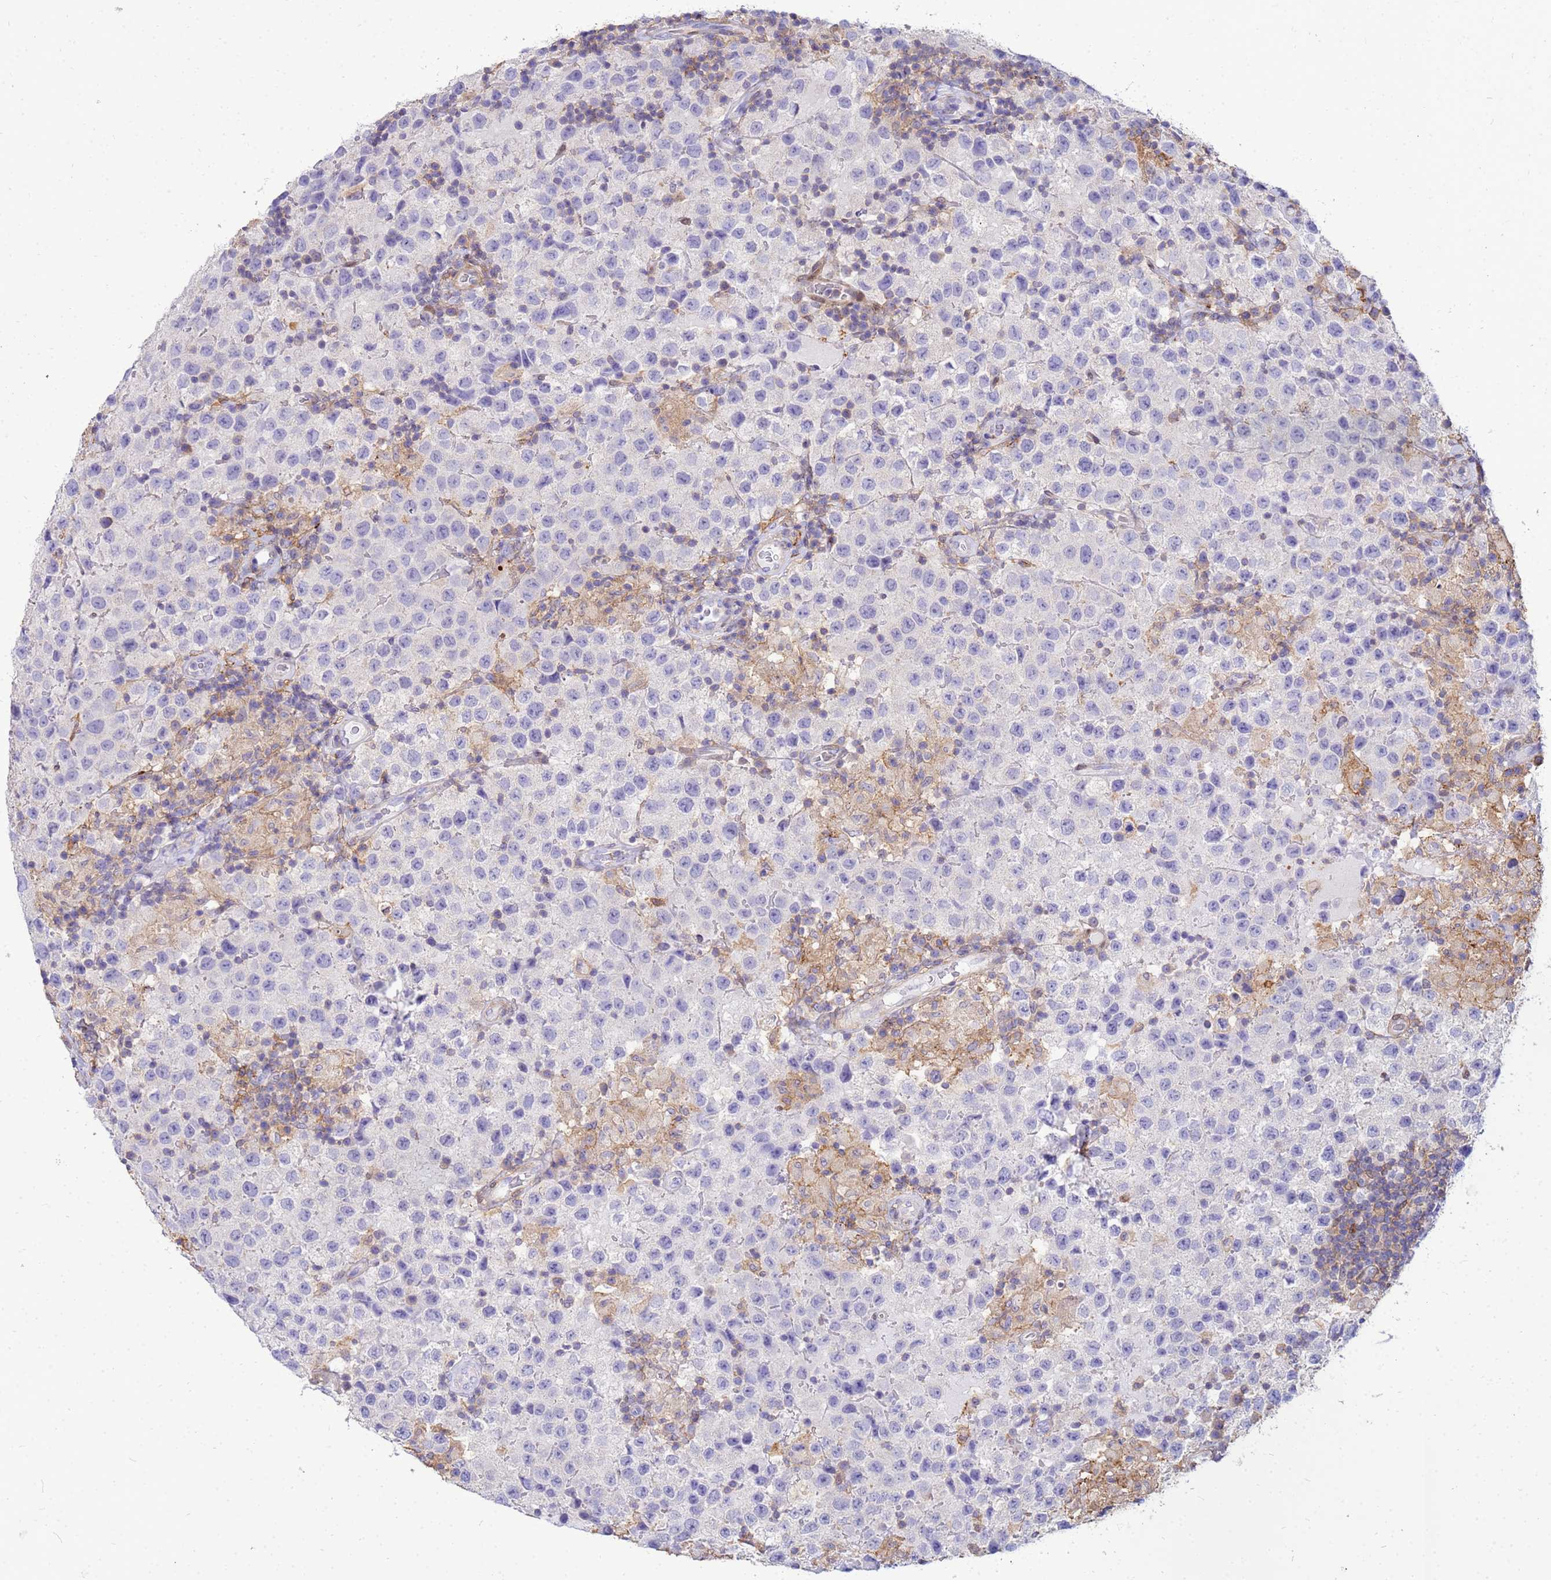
{"staining": {"intensity": "negative", "quantity": "none", "location": "none"}, "tissue": "testis cancer", "cell_type": "Tumor cells", "image_type": "cancer", "snomed": [{"axis": "morphology", "description": "Seminoma, NOS"}, {"axis": "morphology", "description": "Carcinoma, Embryonal, NOS"}, {"axis": "topography", "description": "Testis"}], "caption": "This is an IHC micrograph of human testis seminoma. There is no staining in tumor cells.", "gene": "DBNDD2", "patient": {"sex": "male", "age": 41}}